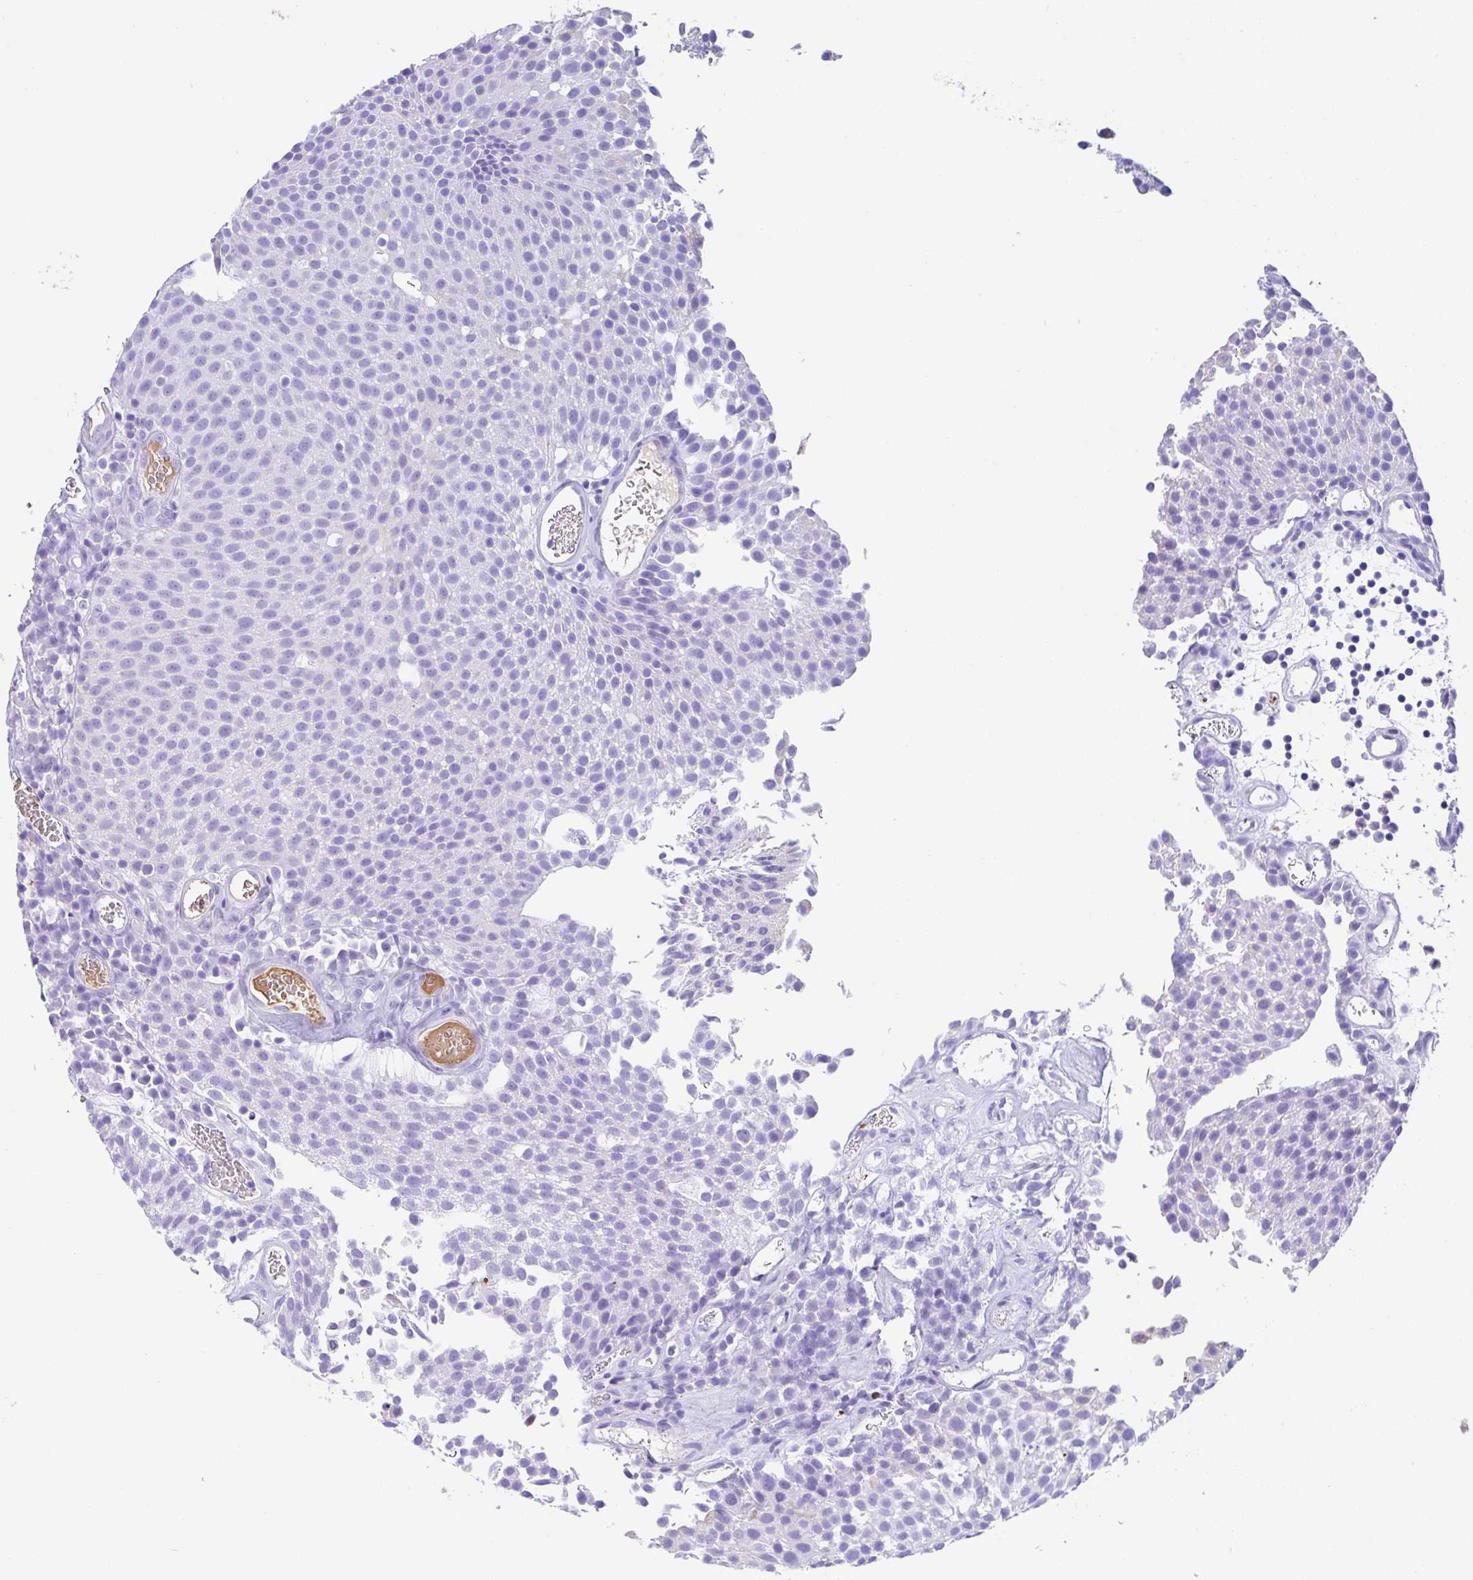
{"staining": {"intensity": "negative", "quantity": "none", "location": "none"}, "tissue": "urothelial cancer", "cell_type": "Tumor cells", "image_type": "cancer", "snomed": [{"axis": "morphology", "description": "Urothelial carcinoma, Low grade"}, {"axis": "topography", "description": "Urinary bladder"}], "caption": "Protein analysis of urothelial cancer shows no significant expression in tumor cells.", "gene": "HOXC12", "patient": {"sex": "female", "age": 79}}